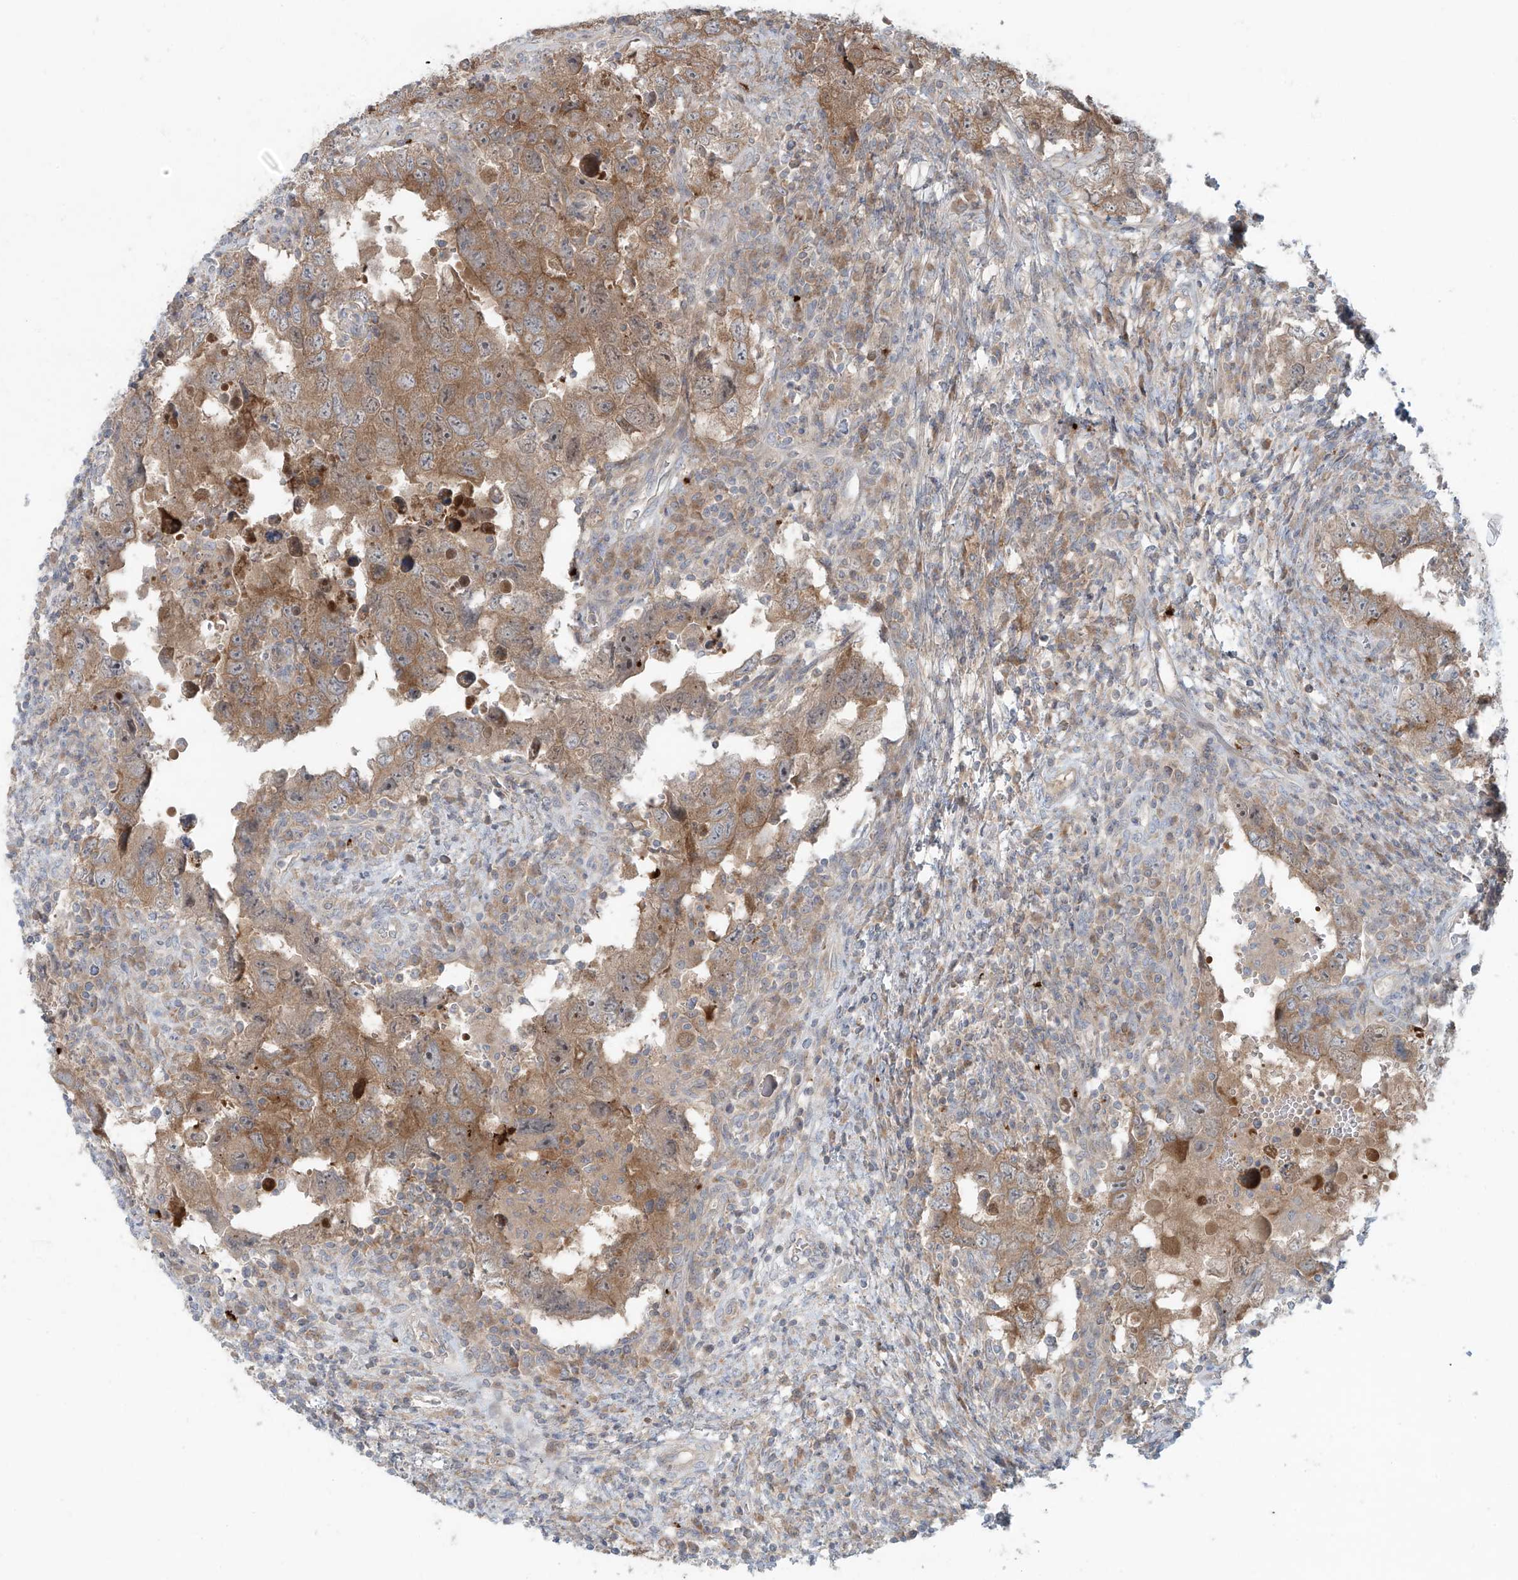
{"staining": {"intensity": "moderate", "quantity": ">75%", "location": "cytoplasmic/membranous"}, "tissue": "testis cancer", "cell_type": "Tumor cells", "image_type": "cancer", "snomed": [{"axis": "morphology", "description": "Carcinoma, Embryonal, NOS"}, {"axis": "topography", "description": "Testis"}], "caption": "A medium amount of moderate cytoplasmic/membranous staining is seen in about >75% of tumor cells in embryonal carcinoma (testis) tissue.", "gene": "PPAT", "patient": {"sex": "male", "age": 26}}